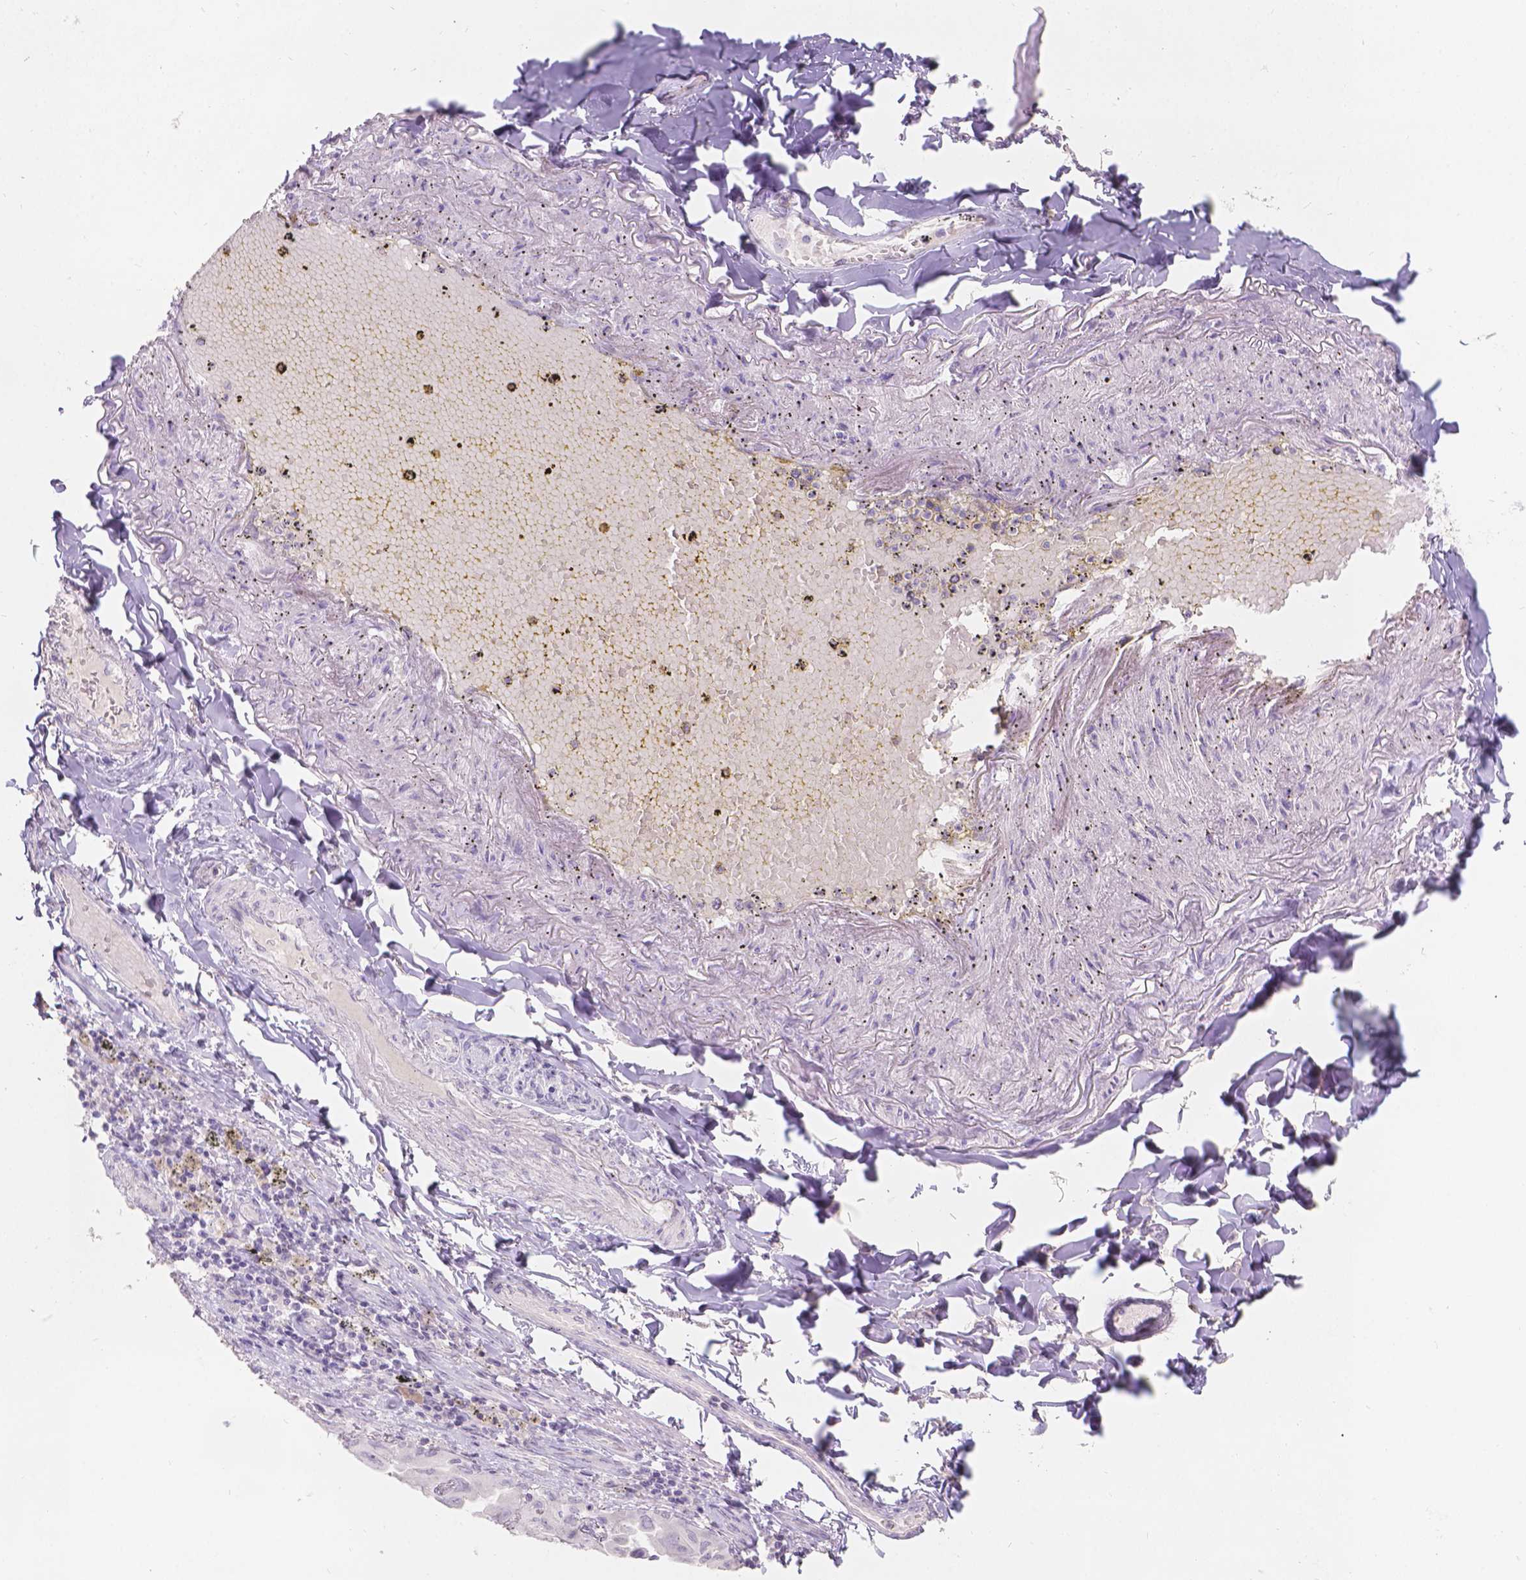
{"staining": {"intensity": "negative", "quantity": "none", "location": "none"}, "tissue": "lung cancer", "cell_type": "Tumor cells", "image_type": "cancer", "snomed": [{"axis": "morphology", "description": "Adenocarcinoma, NOS"}, {"axis": "topography", "description": "Lung"}], "caption": "IHC of human lung adenocarcinoma exhibits no positivity in tumor cells.", "gene": "HTN3", "patient": {"sex": "male", "age": 64}}